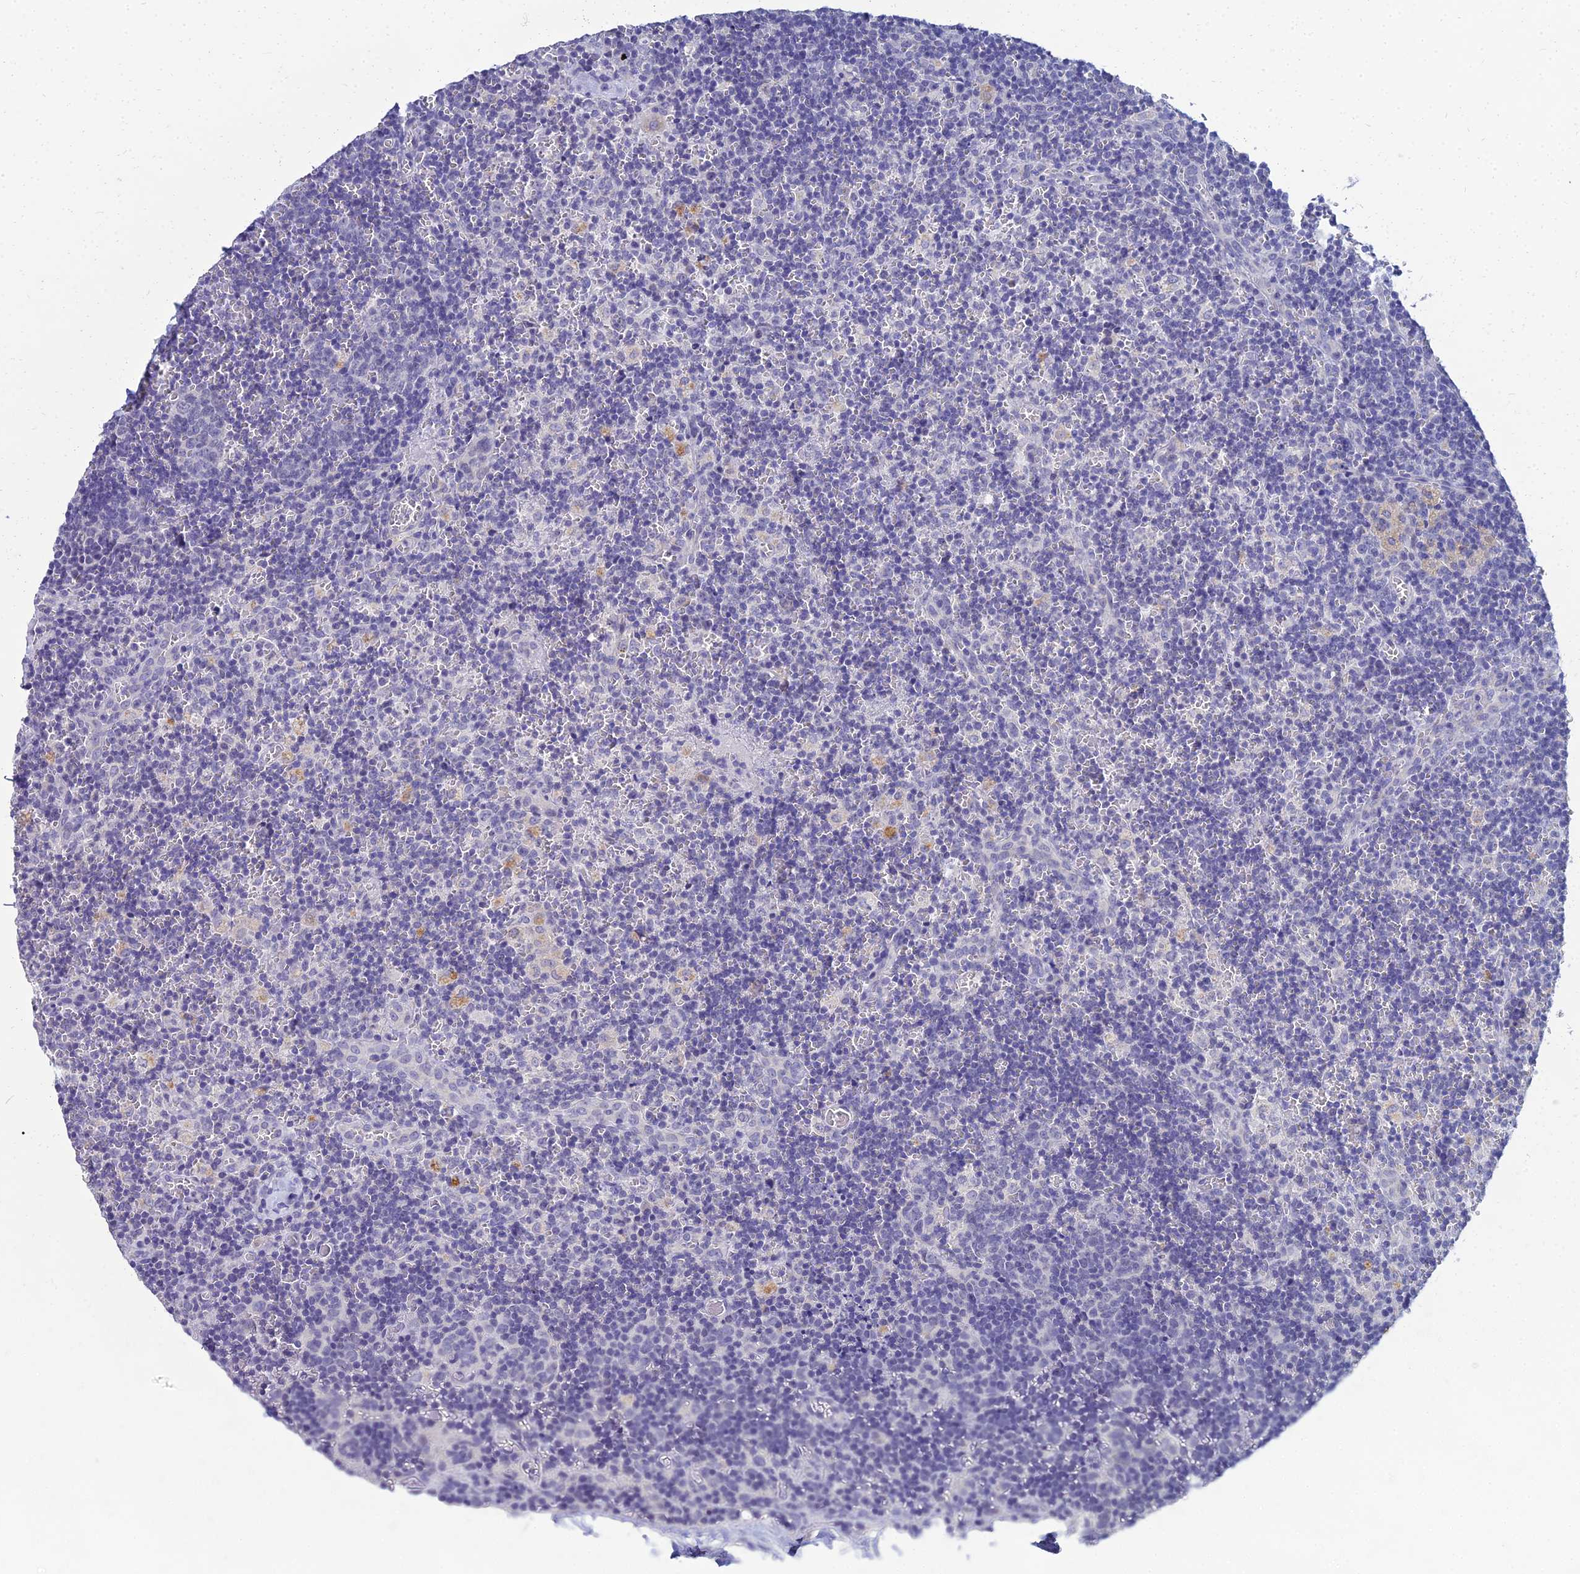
{"staining": {"intensity": "negative", "quantity": "none", "location": "none"}, "tissue": "lymph node", "cell_type": "Germinal center cells", "image_type": "normal", "snomed": [{"axis": "morphology", "description": "Normal tissue, NOS"}, {"axis": "topography", "description": "Lymph node"}], "caption": "Lymph node stained for a protein using immunohistochemistry (IHC) shows no staining germinal center cells.", "gene": "NPY", "patient": {"sex": "male", "age": 58}}